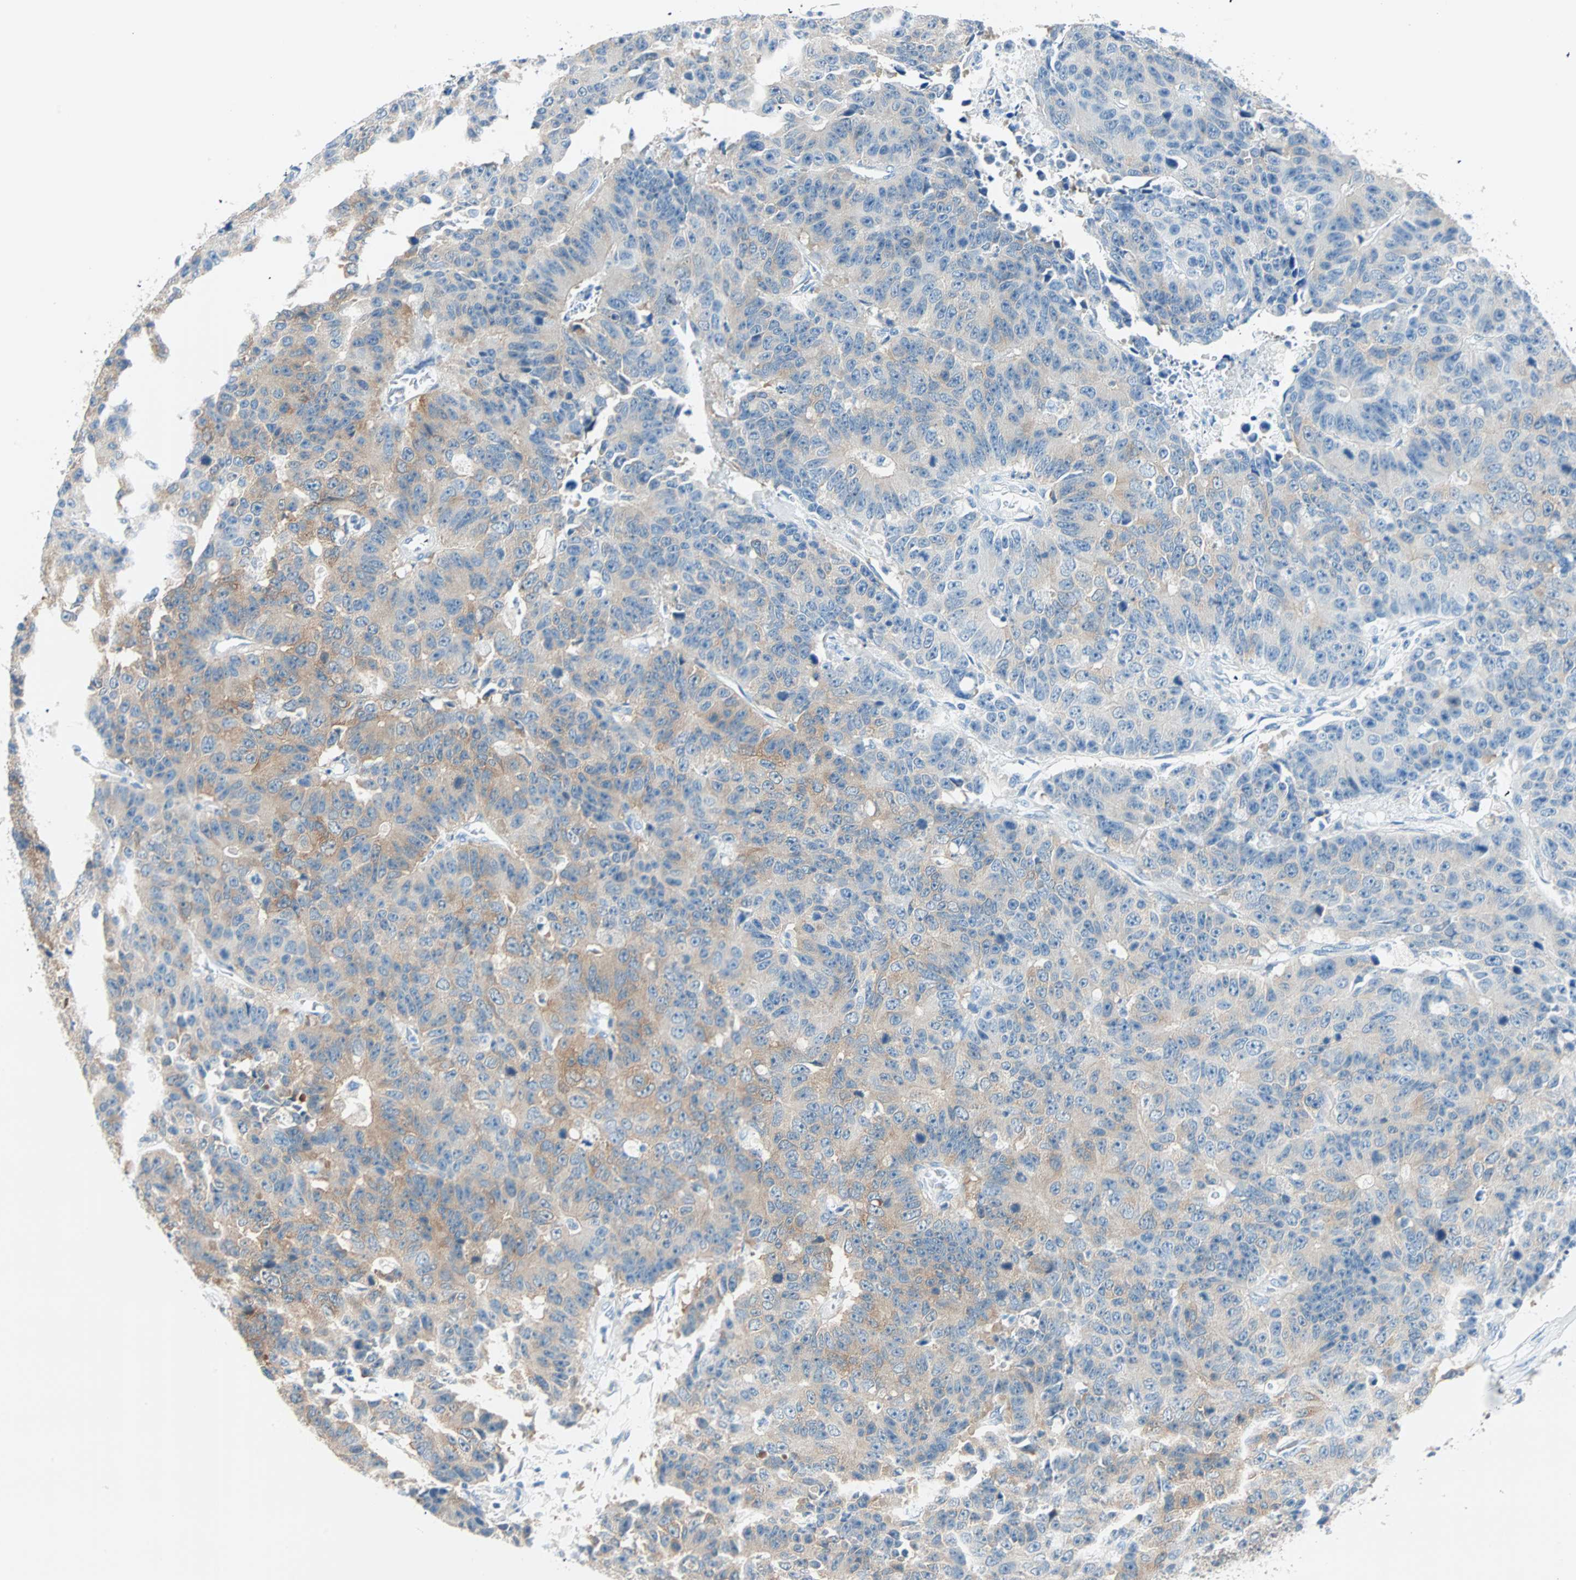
{"staining": {"intensity": "moderate", "quantity": "<25%", "location": "cytoplasmic/membranous"}, "tissue": "colorectal cancer", "cell_type": "Tumor cells", "image_type": "cancer", "snomed": [{"axis": "morphology", "description": "Adenocarcinoma, NOS"}, {"axis": "topography", "description": "Colon"}], "caption": "Adenocarcinoma (colorectal) stained for a protein (brown) reveals moderate cytoplasmic/membranous positive expression in approximately <25% of tumor cells.", "gene": "ATF6", "patient": {"sex": "female", "age": 86}}